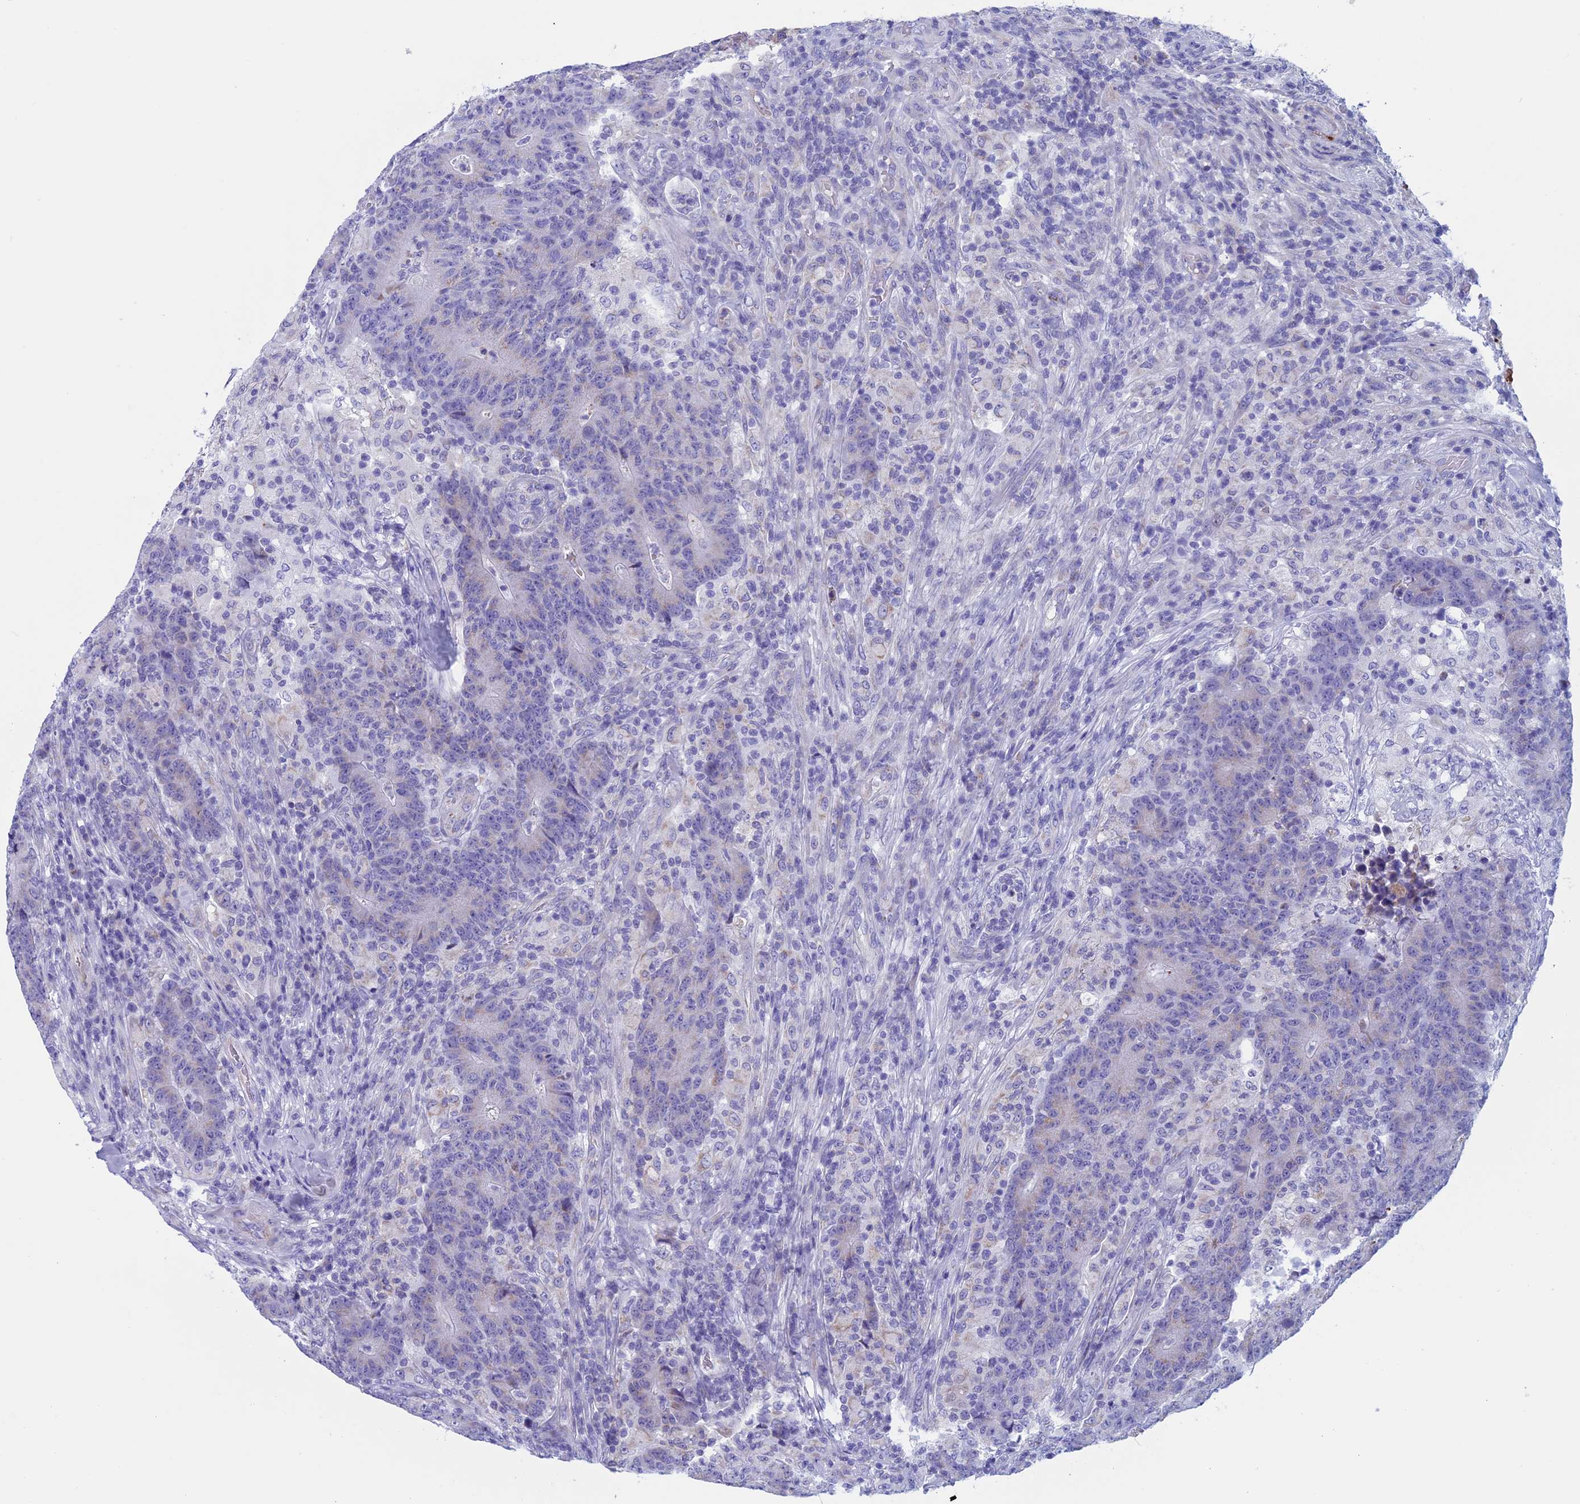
{"staining": {"intensity": "weak", "quantity": "<25%", "location": "cytoplasmic/membranous"}, "tissue": "colorectal cancer", "cell_type": "Tumor cells", "image_type": "cancer", "snomed": [{"axis": "morphology", "description": "Adenocarcinoma, NOS"}, {"axis": "topography", "description": "Colon"}], "caption": "Protein analysis of colorectal adenocarcinoma demonstrates no significant staining in tumor cells.", "gene": "NDUFB9", "patient": {"sex": "female", "age": 75}}